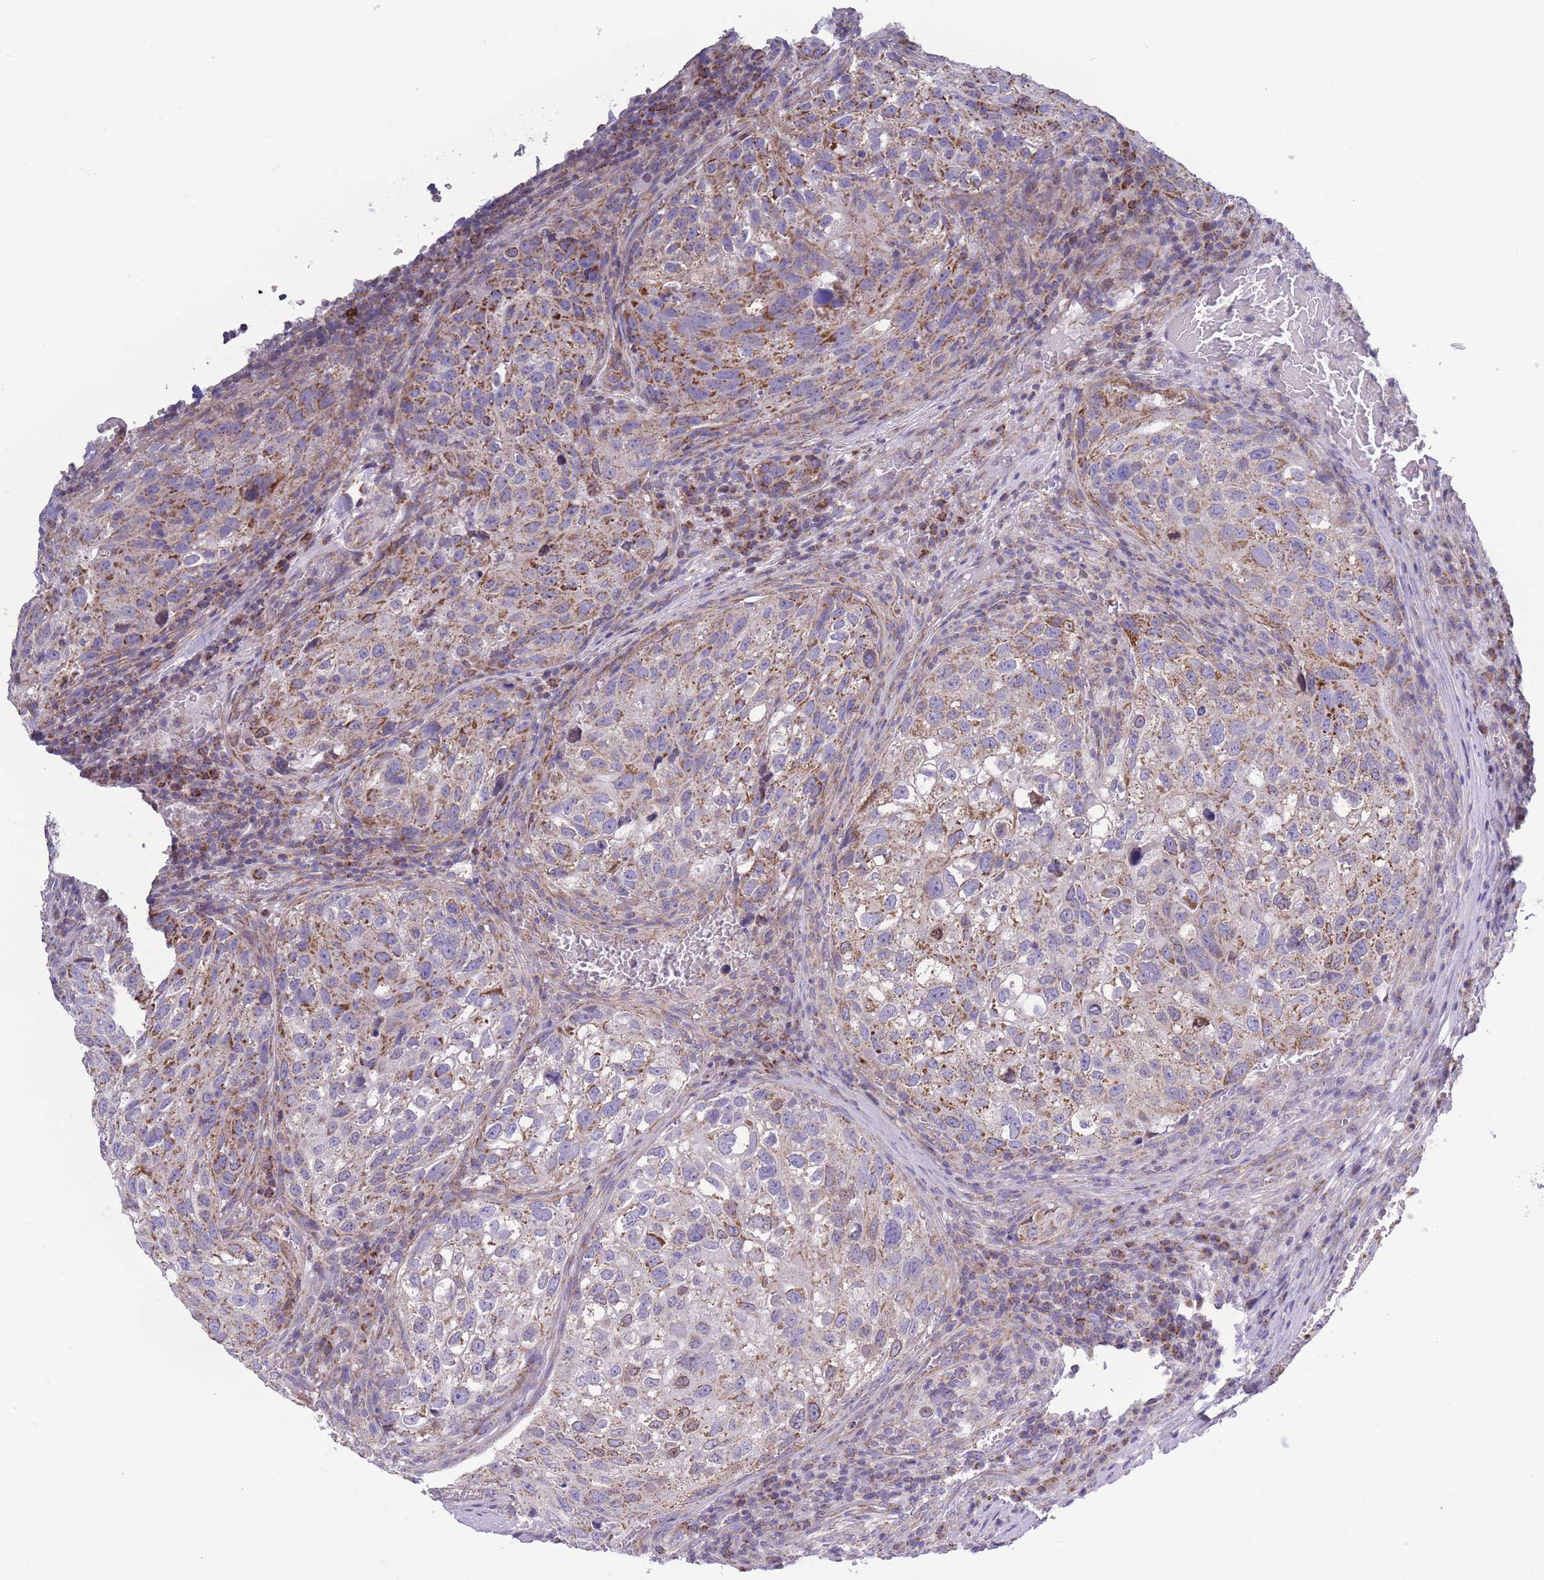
{"staining": {"intensity": "moderate", "quantity": ">75%", "location": "cytoplasmic/membranous"}, "tissue": "urothelial cancer", "cell_type": "Tumor cells", "image_type": "cancer", "snomed": [{"axis": "morphology", "description": "Urothelial carcinoma, High grade"}, {"axis": "topography", "description": "Lymph node"}, {"axis": "topography", "description": "Urinary bladder"}], "caption": "Immunohistochemical staining of urothelial cancer displays moderate cytoplasmic/membranous protein positivity in about >75% of tumor cells.", "gene": "PDHA1", "patient": {"sex": "male", "age": 51}}